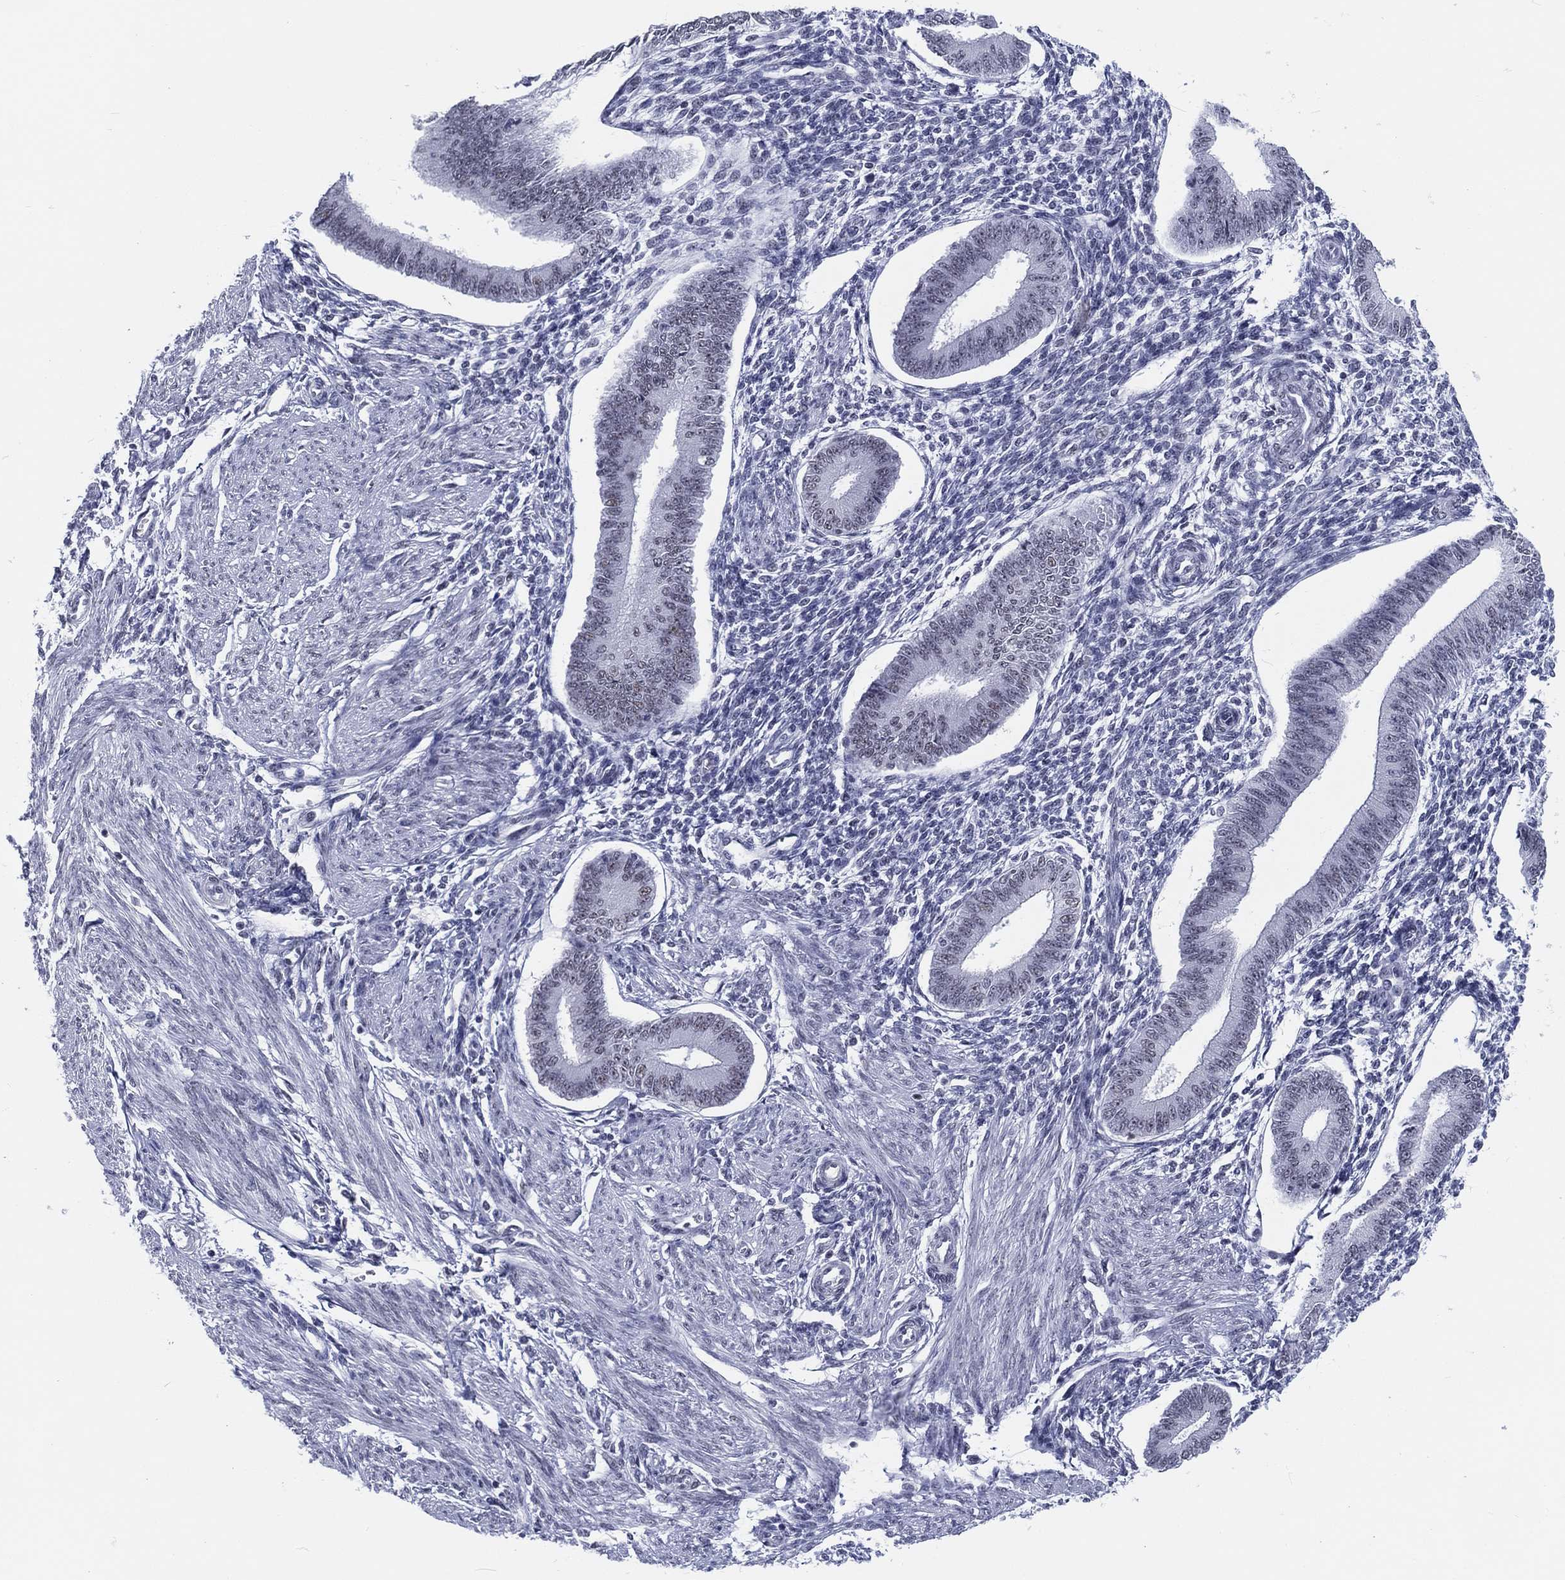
{"staining": {"intensity": "negative", "quantity": "none", "location": "none"}, "tissue": "endometrium", "cell_type": "Cells in endometrial stroma", "image_type": "normal", "snomed": [{"axis": "morphology", "description": "Normal tissue, NOS"}, {"axis": "topography", "description": "Endometrium"}], "caption": "IHC image of benign endometrium stained for a protein (brown), which displays no staining in cells in endometrial stroma. (DAB immunohistochemistry (IHC), high magnification).", "gene": "MAPK8IP1", "patient": {"sex": "female", "age": 39}}